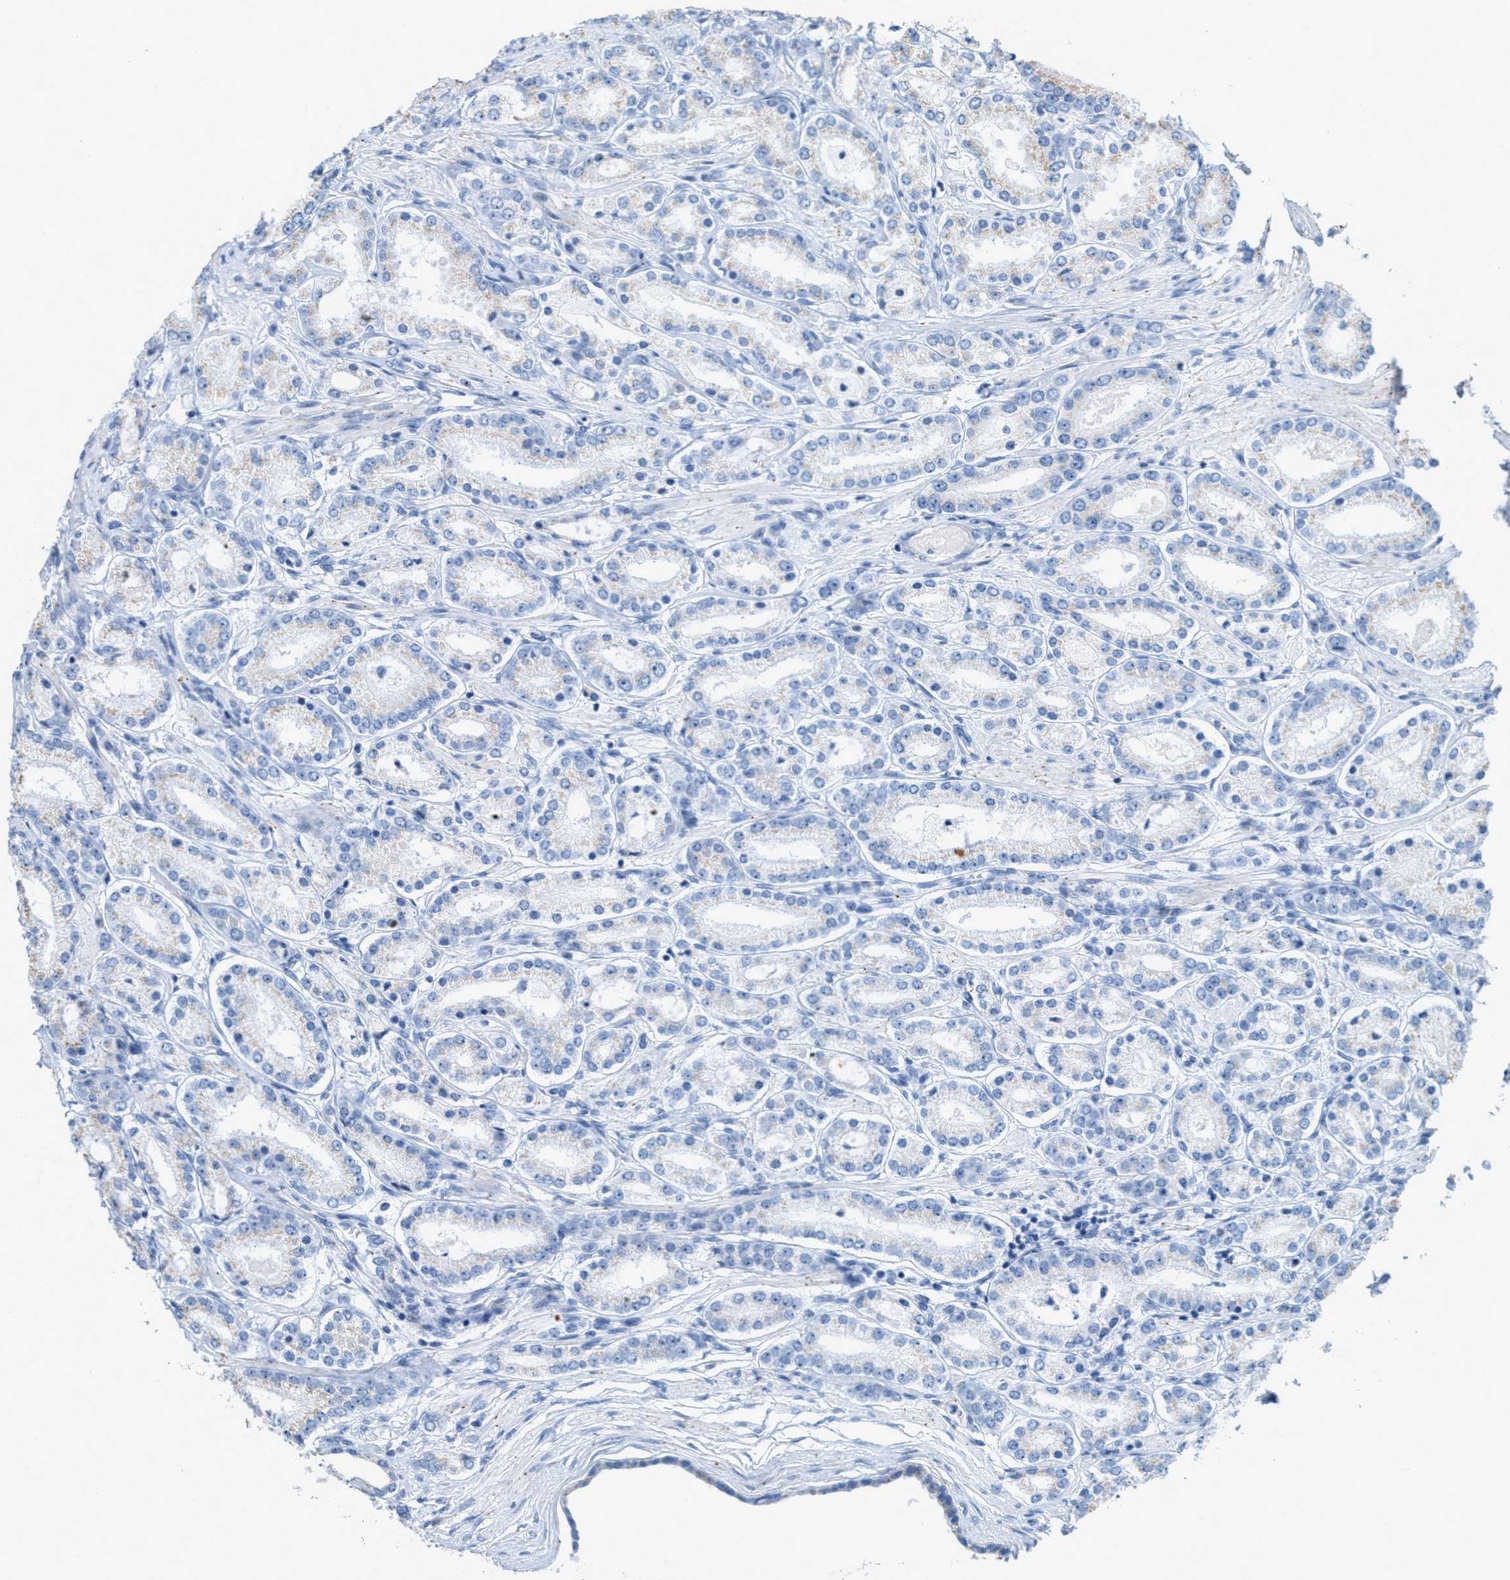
{"staining": {"intensity": "negative", "quantity": "none", "location": "none"}, "tissue": "prostate cancer", "cell_type": "Tumor cells", "image_type": "cancer", "snomed": [{"axis": "morphology", "description": "Adenocarcinoma, Low grade"}, {"axis": "topography", "description": "Prostate"}], "caption": "Immunohistochemical staining of prostate low-grade adenocarcinoma demonstrates no significant positivity in tumor cells.", "gene": "ZFPL1", "patient": {"sex": "male", "age": 63}}